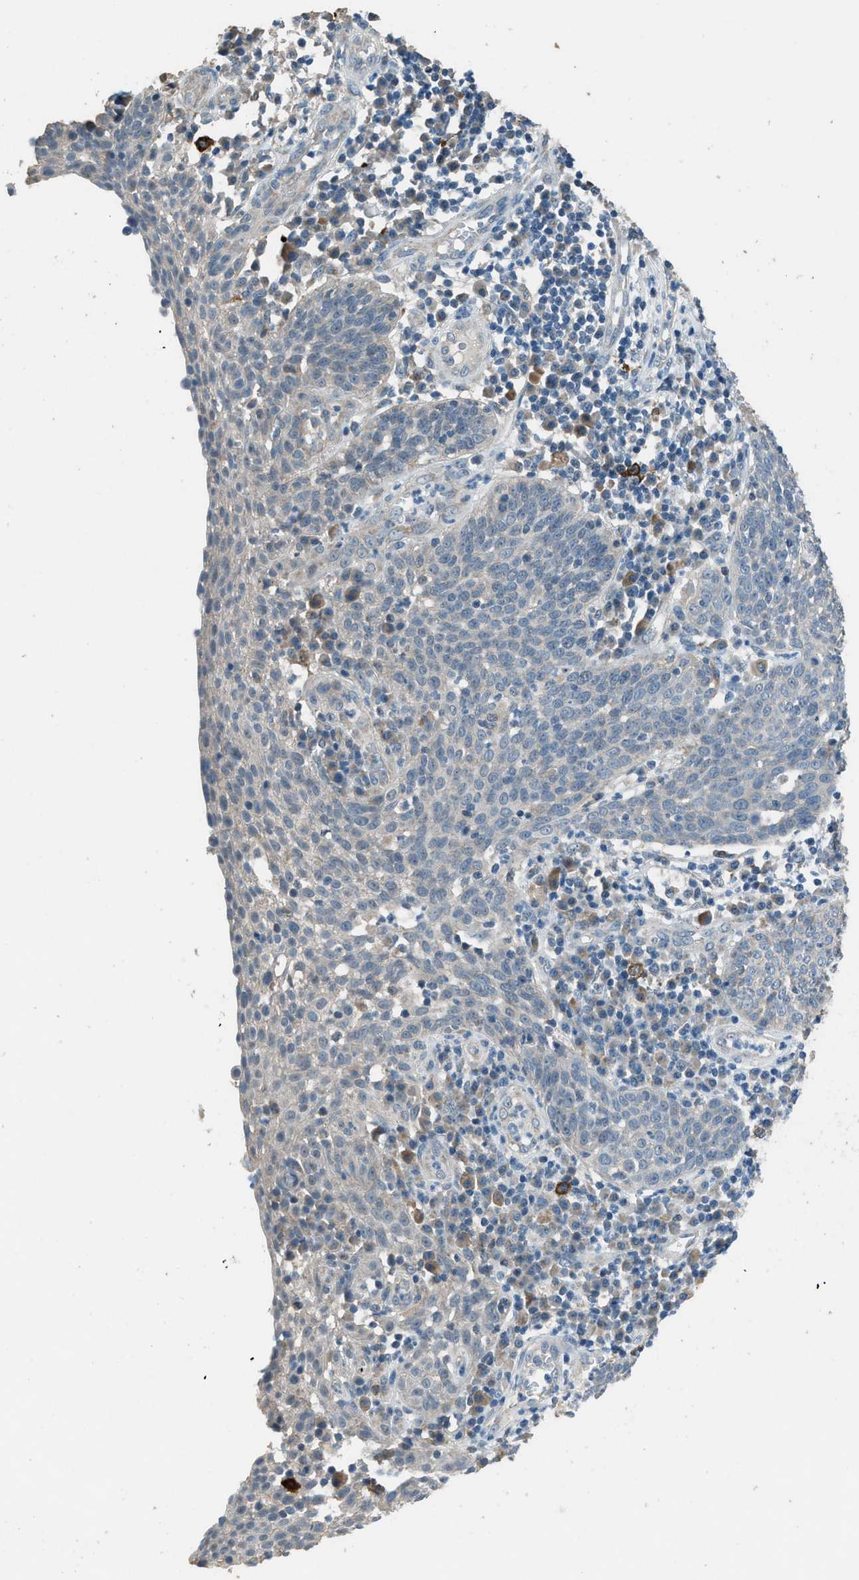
{"staining": {"intensity": "negative", "quantity": "none", "location": "none"}, "tissue": "cervical cancer", "cell_type": "Tumor cells", "image_type": "cancer", "snomed": [{"axis": "morphology", "description": "Squamous cell carcinoma, NOS"}, {"axis": "topography", "description": "Cervix"}], "caption": "Immunohistochemistry (IHC) of human cervical squamous cell carcinoma shows no staining in tumor cells. (DAB (3,3'-diaminobenzidine) immunohistochemistry with hematoxylin counter stain).", "gene": "TIMD4", "patient": {"sex": "female", "age": 34}}